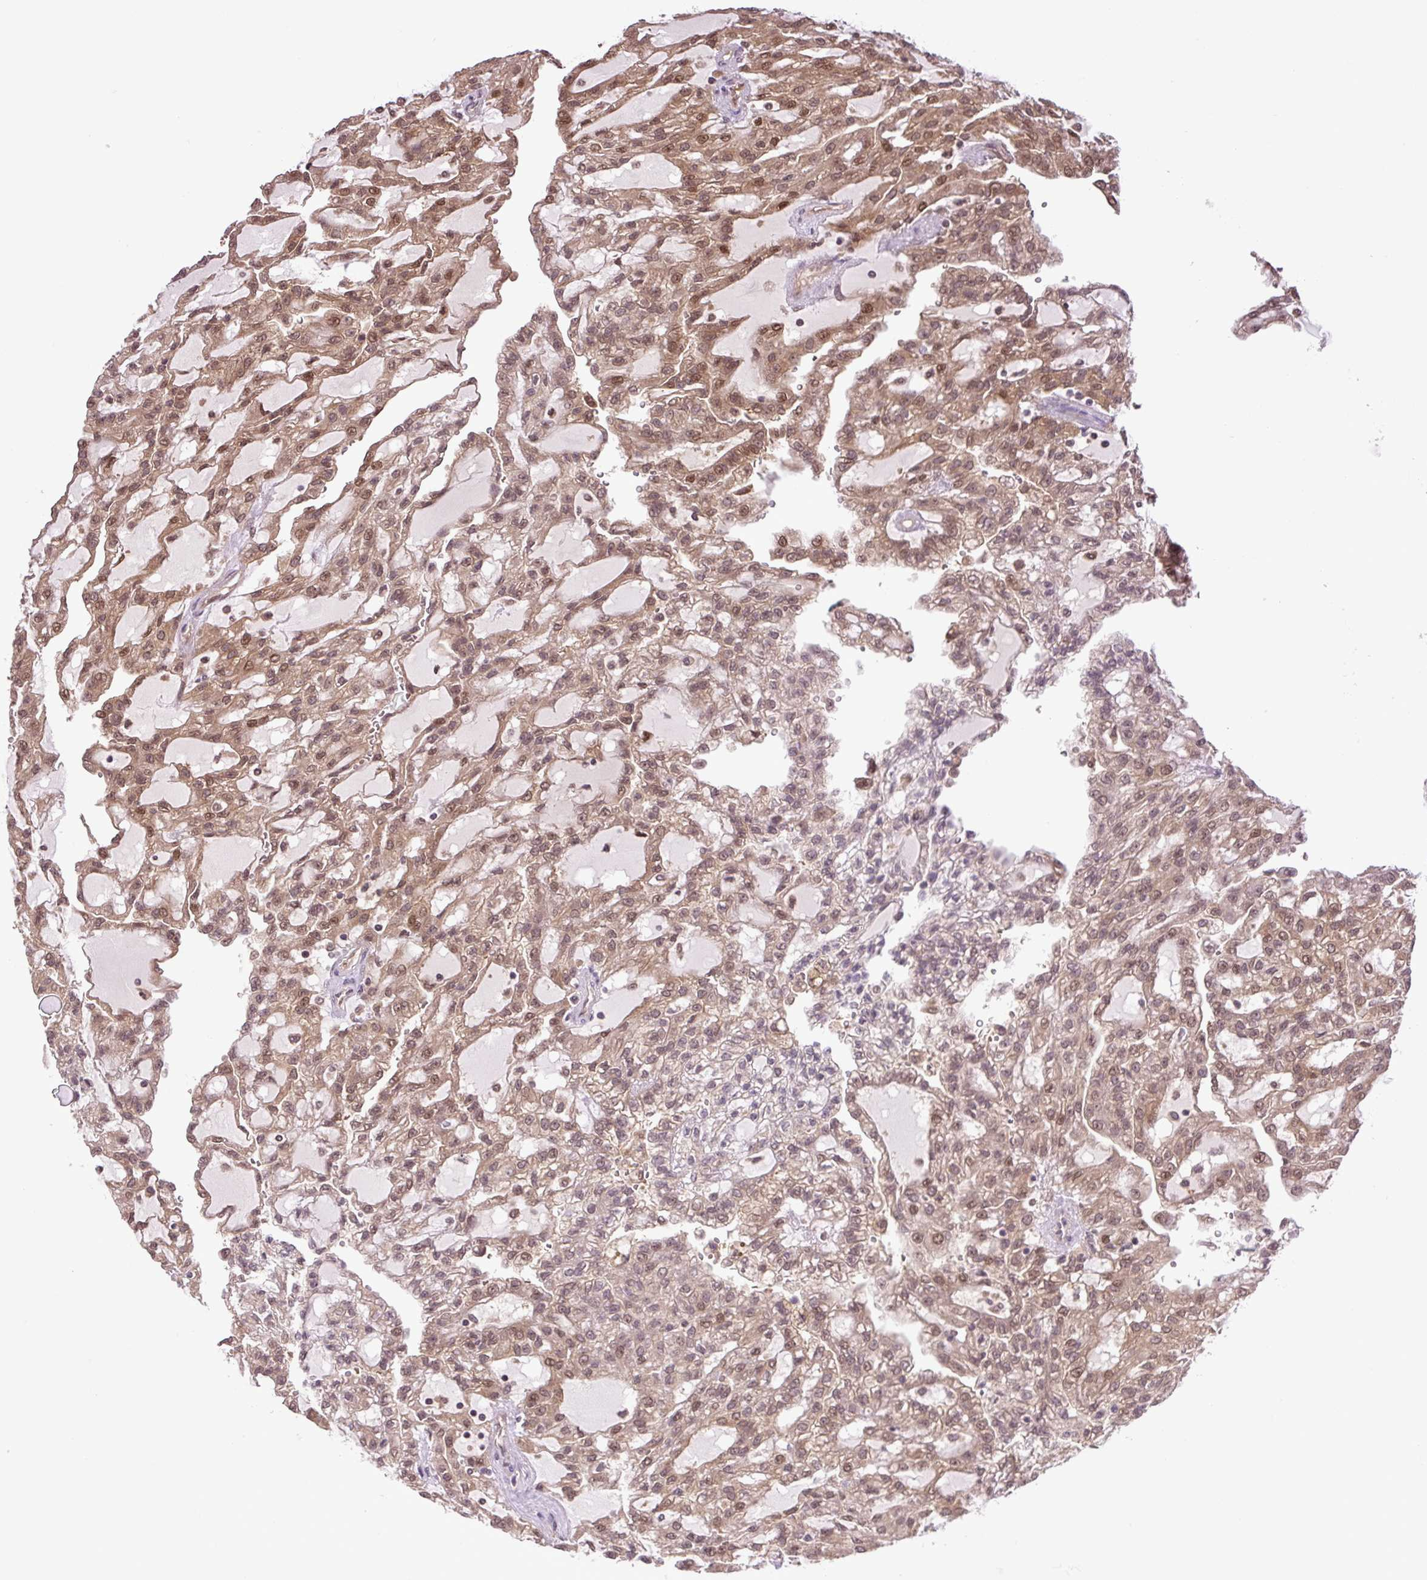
{"staining": {"intensity": "moderate", "quantity": ">75%", "location": "cytoplasmic/membranous,nuclear"}, "tissue": "renal cancer", "cell_type": "Tumor cells", "image_type": "cancer", "snomed": [{"axis": "morphology", "description": "Adenocarcinoma, NOS"}, {"axis": "topography", "description": "Kidney"}], "caption": "IHC staining of adenocarcinoma (renal), which exhibits medium levels of moderate cytoplasmic/membranous and nuclear staining in approximately >75% of tumor cells indicating moderate cytoplasmic/membranous and nuclear protein expression. The staining was performed using DAB (brown) for protein detection and nuclei were counterstained in hematoxylin (blue).", "gene": "SGTA", "patient": {"sex": "male", "age": 63}}